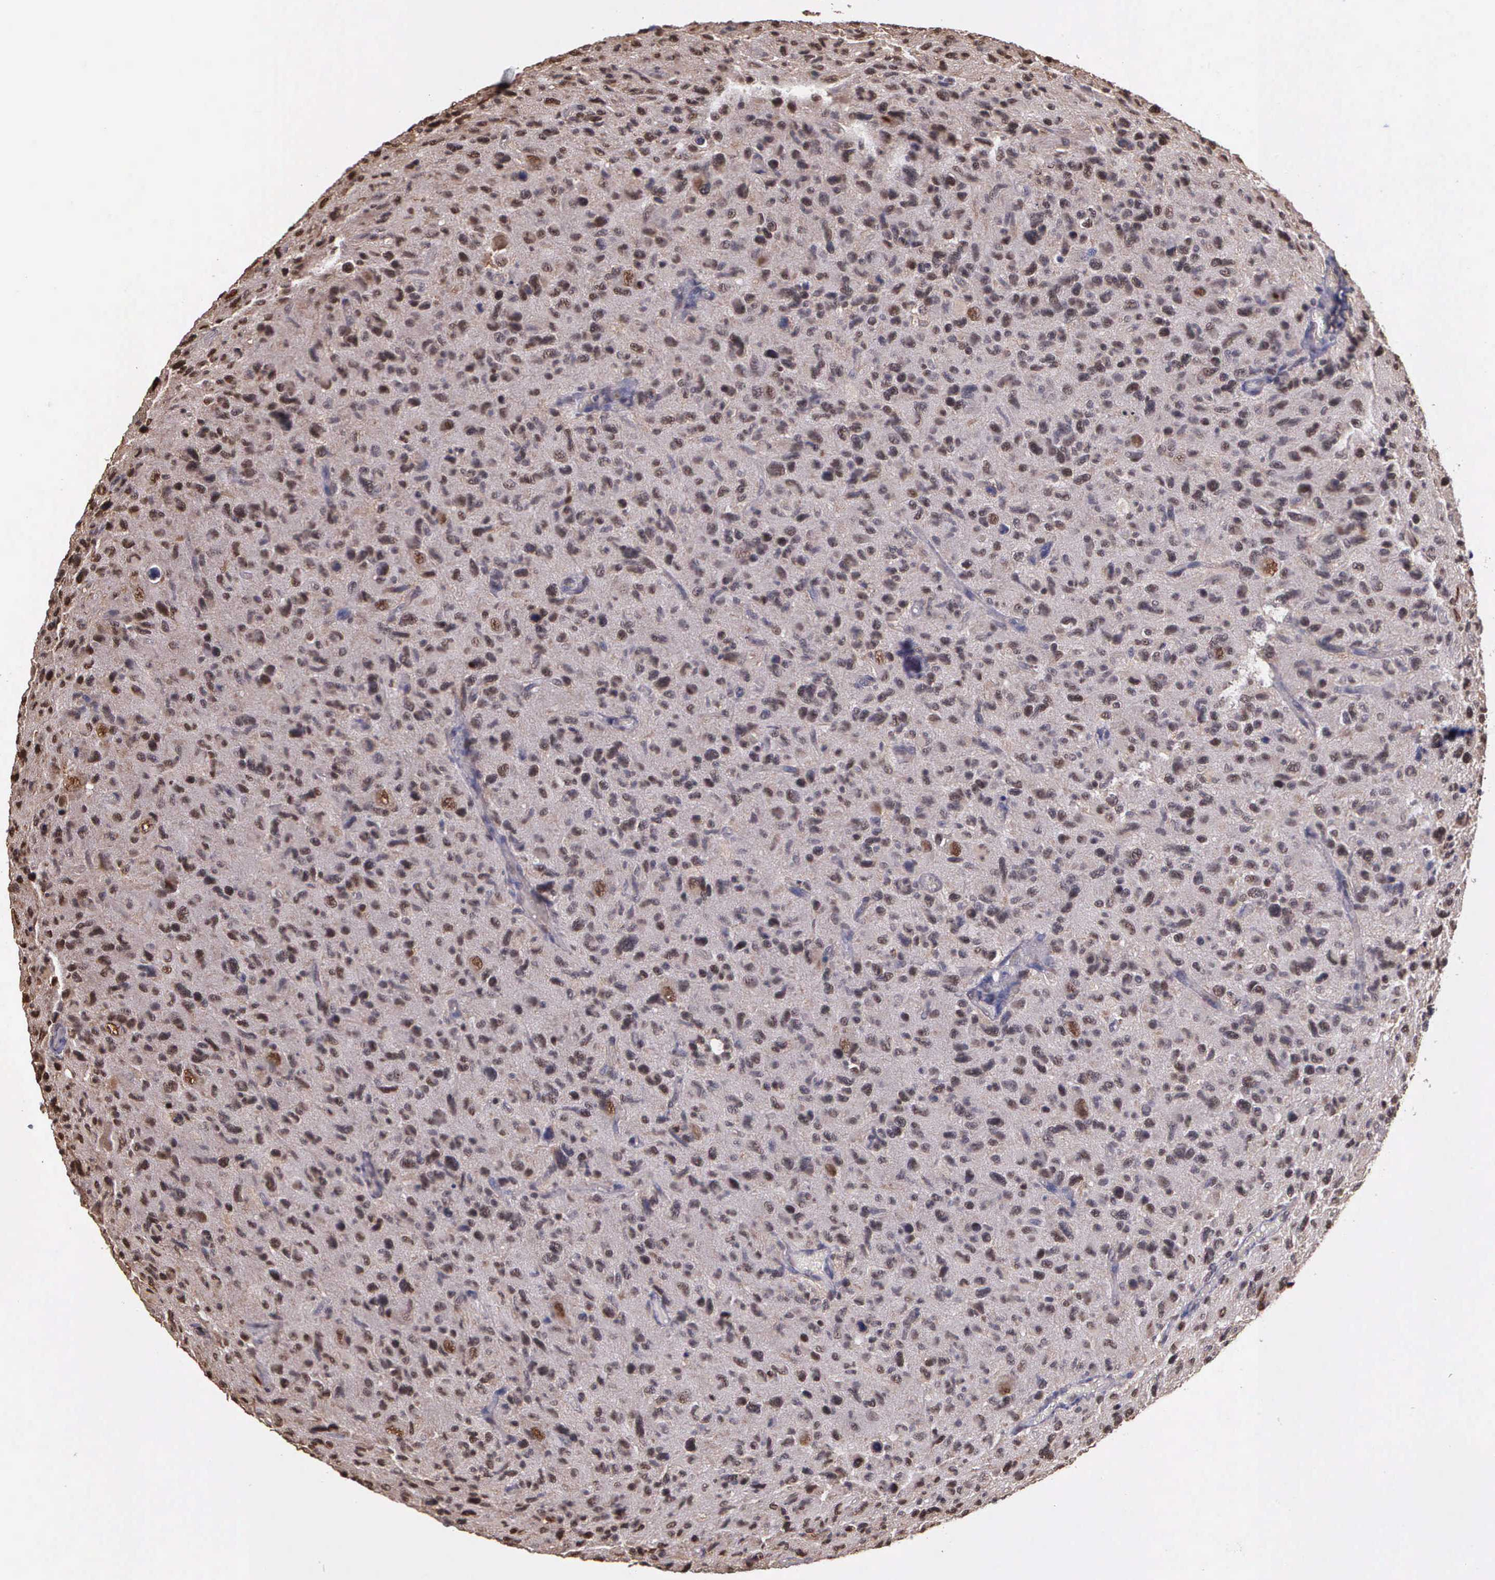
{"staining": {"intensity": "weak", "quantity": ">75%", "location": "cytoplasmic/membranous,nuclear"}, "tissue": "glioma", "cell_type": "Tumor cells", "image_type": "cancer", "snomed": [{"axis": "morphology", "description": "Glioma, malignant, High grade"}, {"axis": "topography", "description": "Brain"}], "caption": "Immunohistochemical staining of human malignant high-grade glioma reveals low levels of weak cytoplasmic/membranous and nuclear protein positivity in about >75% of tumor cells.", "gene": "PSMC1", "patient": {"sex": "female", "age": 60}}